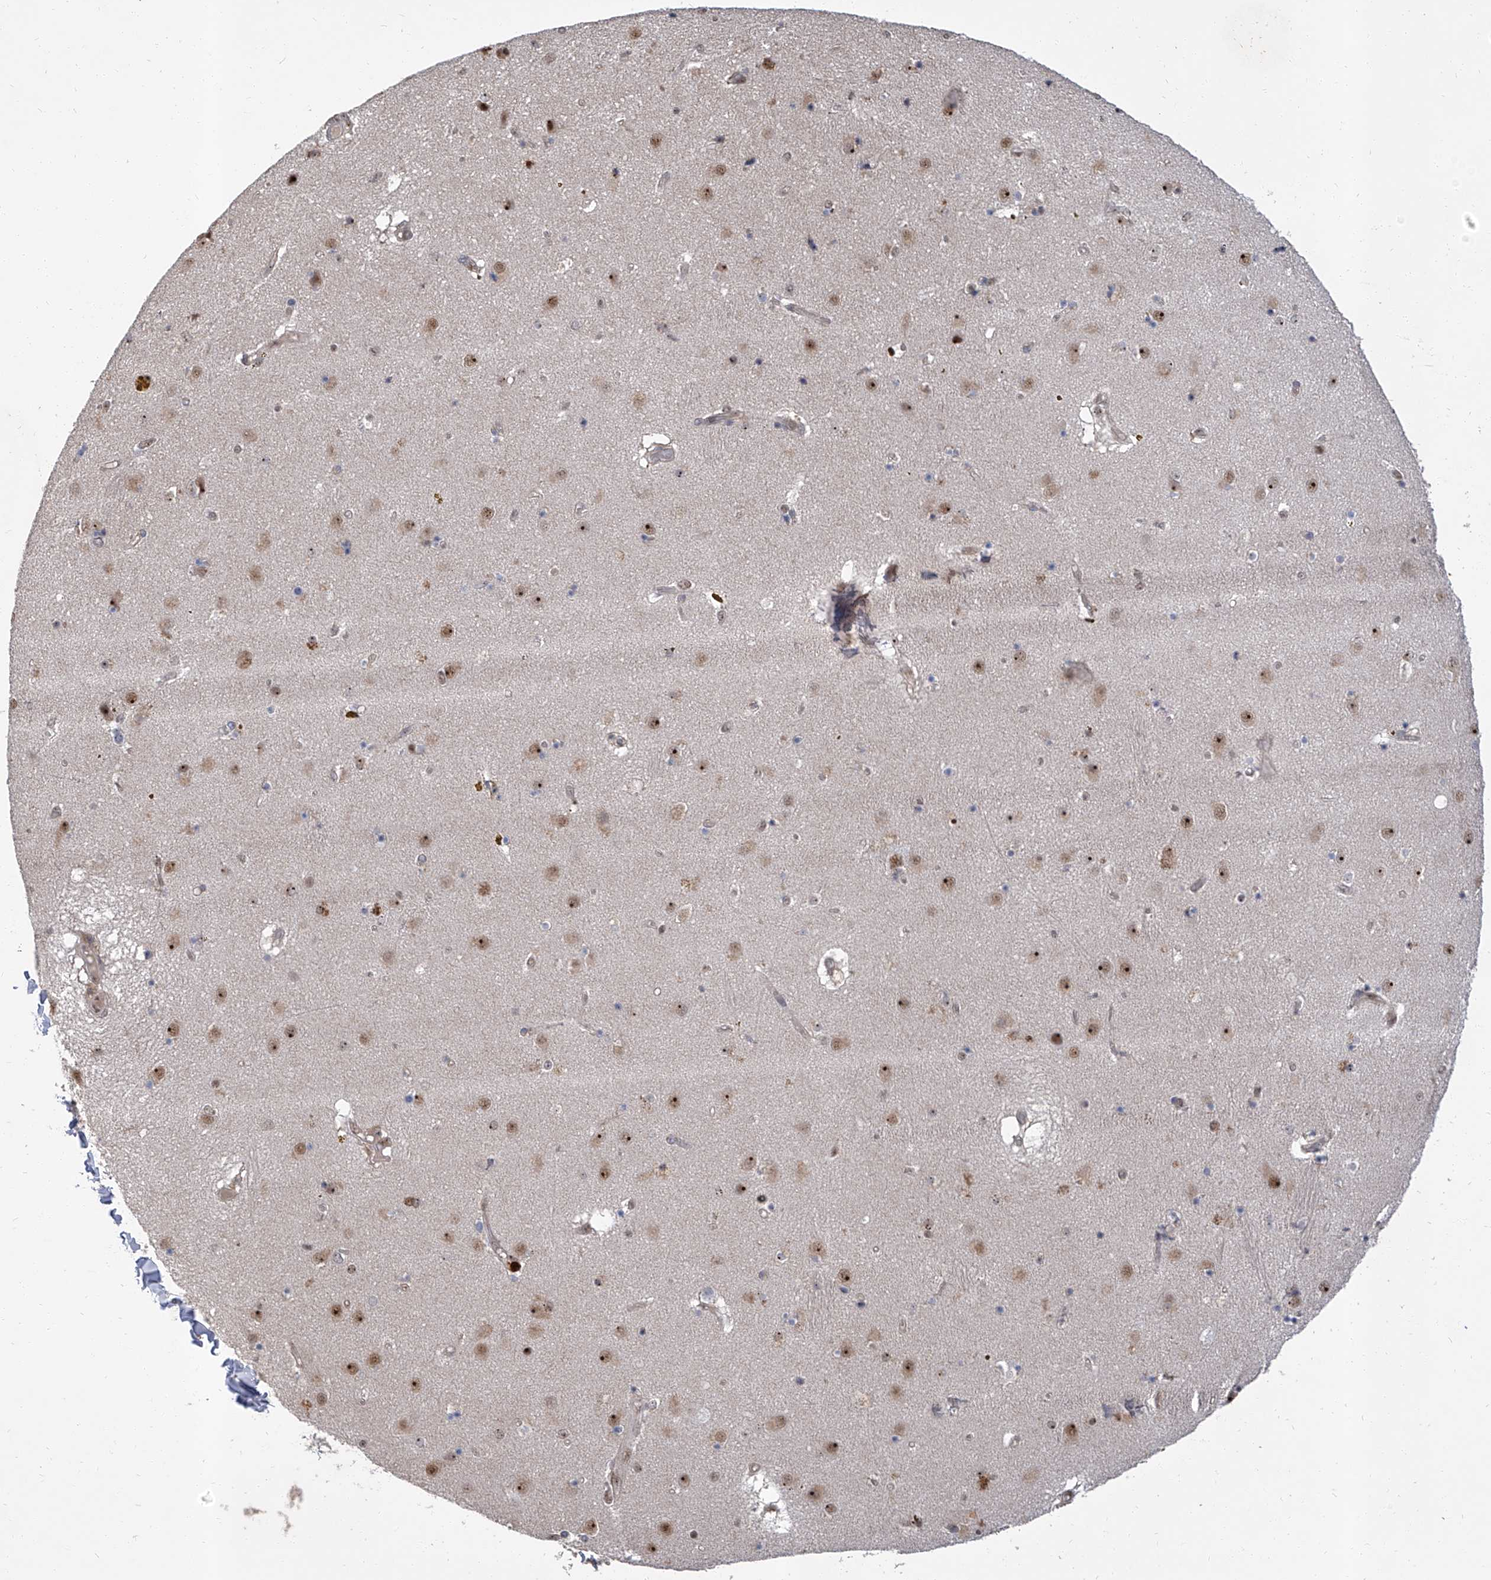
{"staining": {"intensity": "weak", "quantity": "<25%", "location": "nuclear"}, "tissue": "caudate", "cell_type": "Glial cells", "image_type": "normal", "snomed": [{"axis": "morphology", "description": "Normal tissue, NOS"}, {"axis": "topography", "description": "Lateral ventricle wall"}], "caption": "The micrograph reveals no significant expression in glial cells of caudate. (DAB IHC, high magnification).", "gene": "CMTR1", "patient": {"sex": "male", "age": 70}}